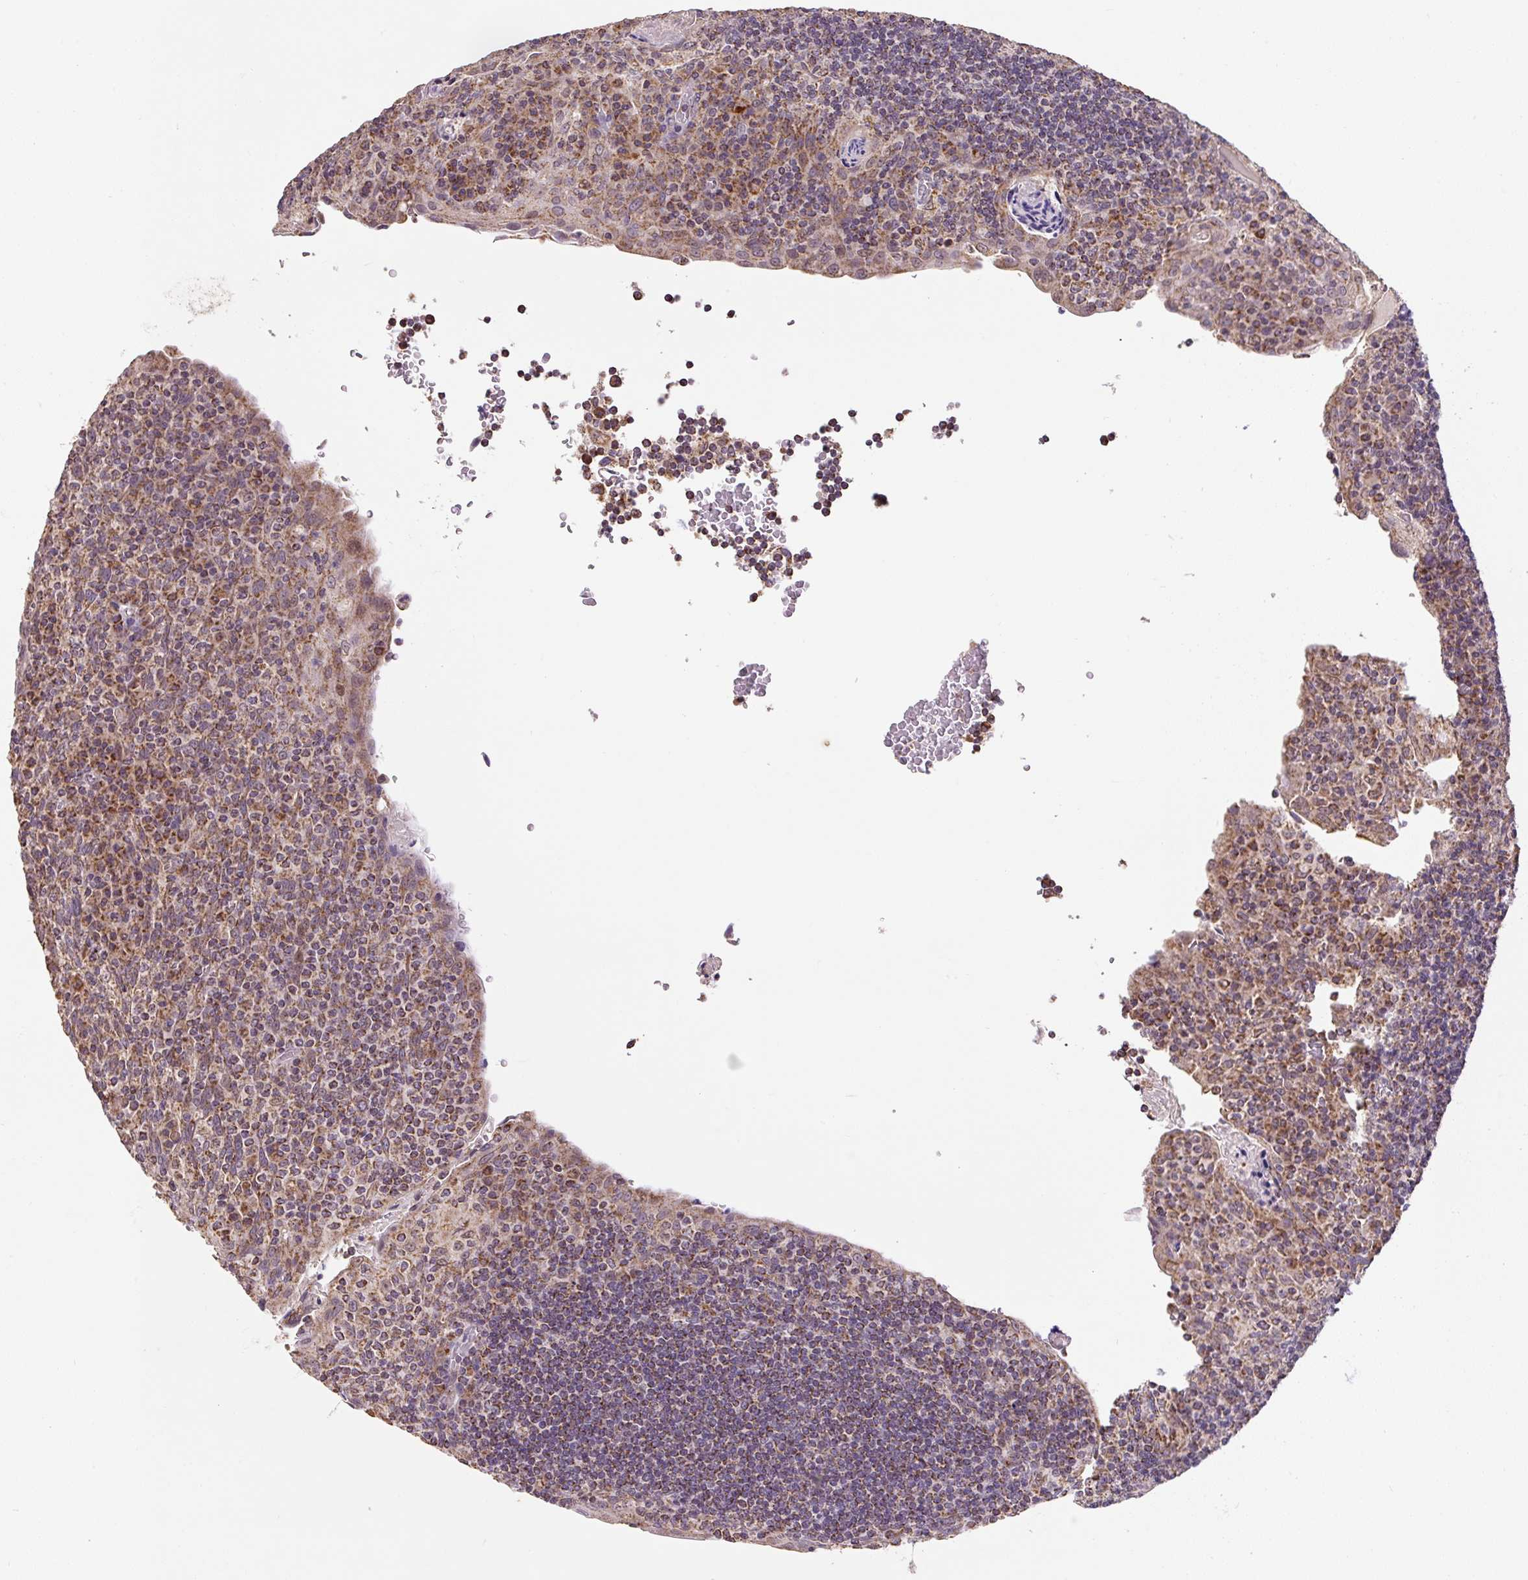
{"staining": {"intensity": "moderate", "quantity": ">75%", "location": "cytoplasmic/membranous"}, "tissue": "tonsil", "cell_type": "Germinal center cells", "image_type": "normal", "snomed": [{"axis": "morphology", "description": "Normal tissue, NOS"}, {"axis": "topography", "description": "Tonsil"}], "caption": "Immunohistochemistry (IHC) image of unremarkable tonsil: human tonsil stained using immunohistochemistry (IHC) shows medium levels of moderate protein expression localized specifically in the cytoplasmic/membranous of germinal center cells, appearing as a cytoplasmic/membranous brown color.", "gene": "MFSD9", "patient": {"sex": "male", "age": 17}}